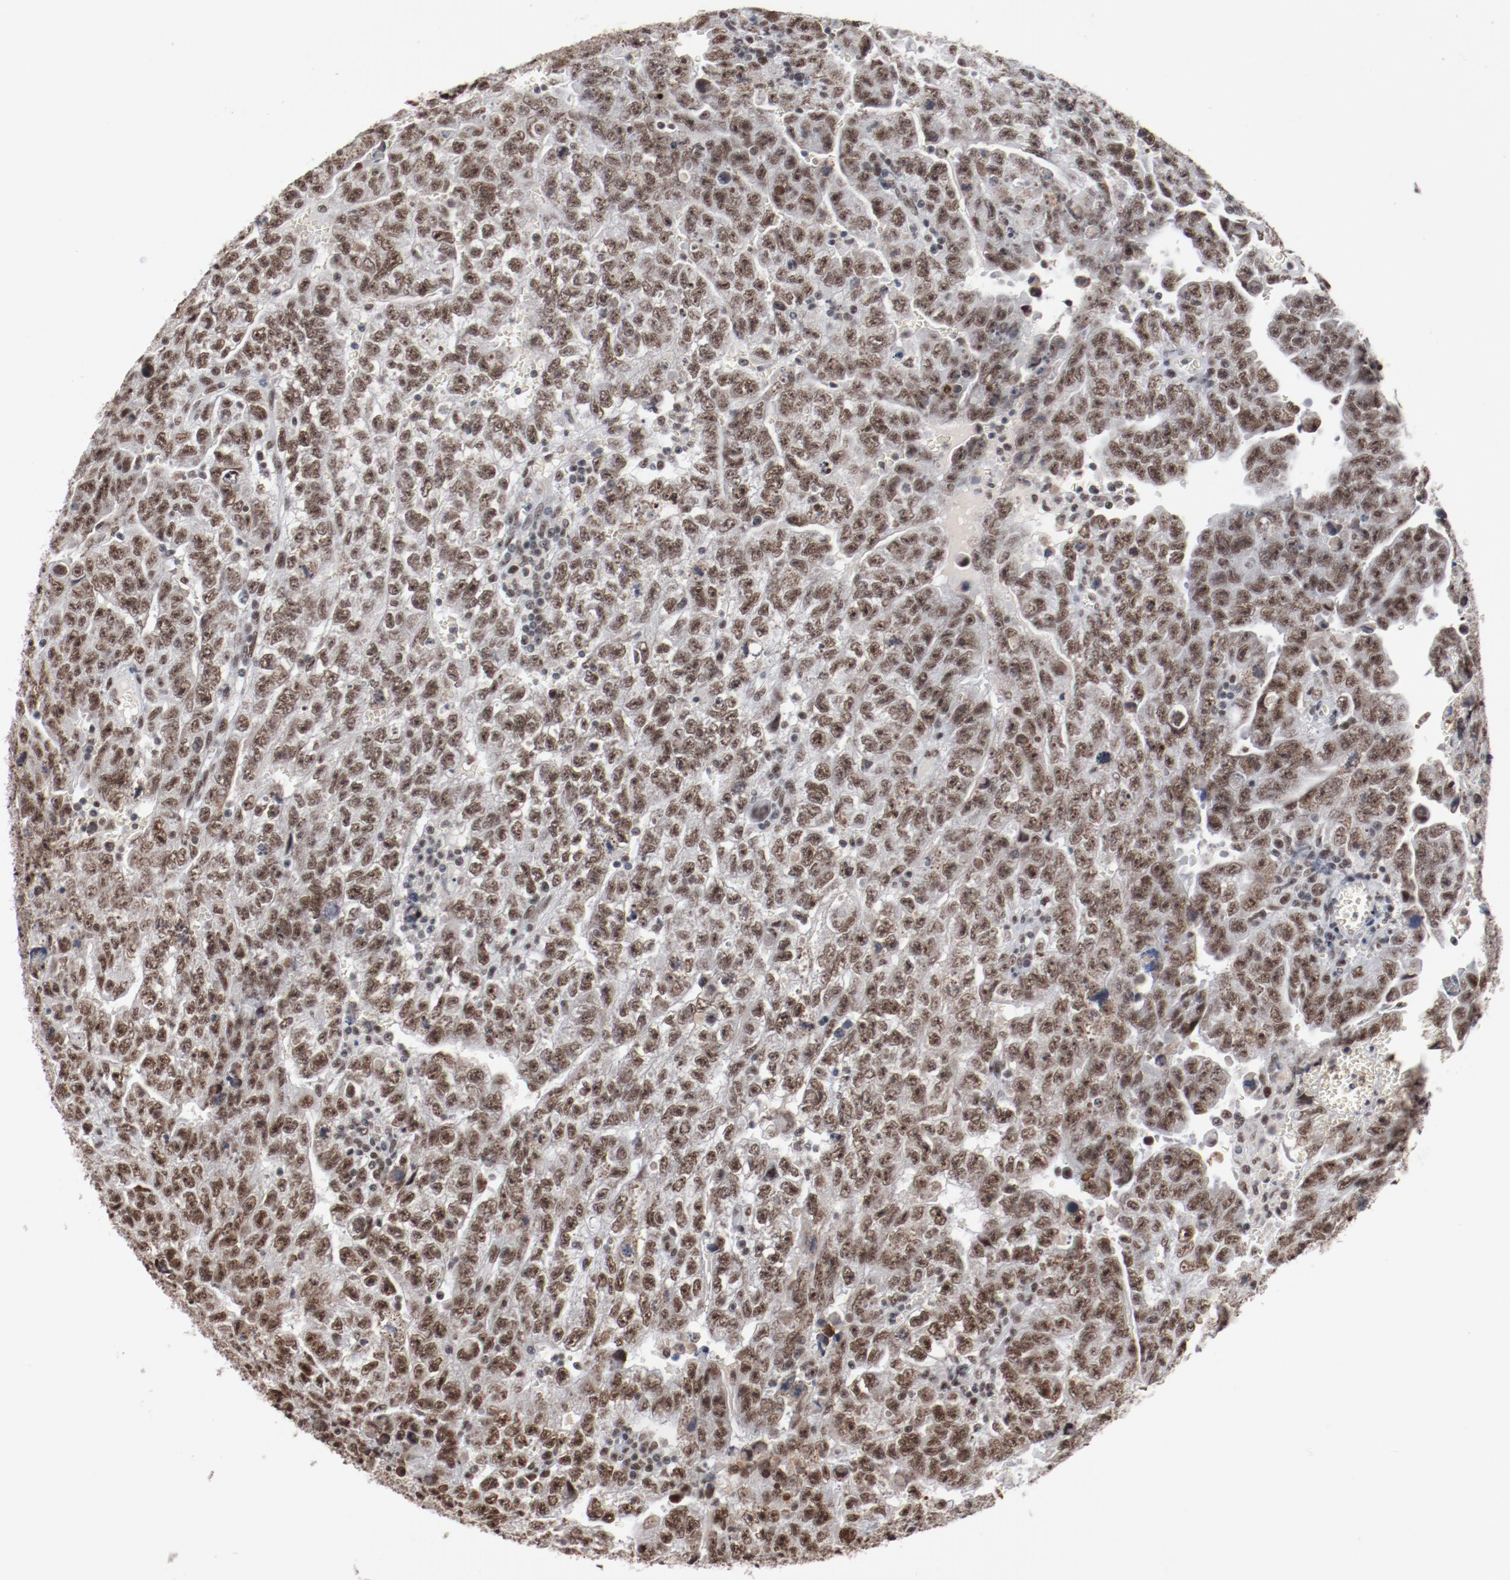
{"staining": {"intensity": "weak", "quantity": ">75%", "location": "nuclear"}, "tissue": "testis cancer", "cell_type": "Tumor cells", "image_type": "cancer", "snomed": [{"axis": "morphology", "description": "Carcinoma, Embryonal, NOS"}, {"axis": "topography", "description": "Testis"}], "caption": "High-magnification brightfield microscopy of testis cancer (embryonal carcinoma) stained with DAB (brown) and counterstained with hematoxylin (blue). tumor cells exhibit weak nuclear staining is appreciated in about>75% of cells. (DAB (3,3'-diaminobenzidine) IHC, brown staining for protein, blue staining for nuclei).", "gene": "BUB3", "patient": {"sex": "male", "age": 28}}